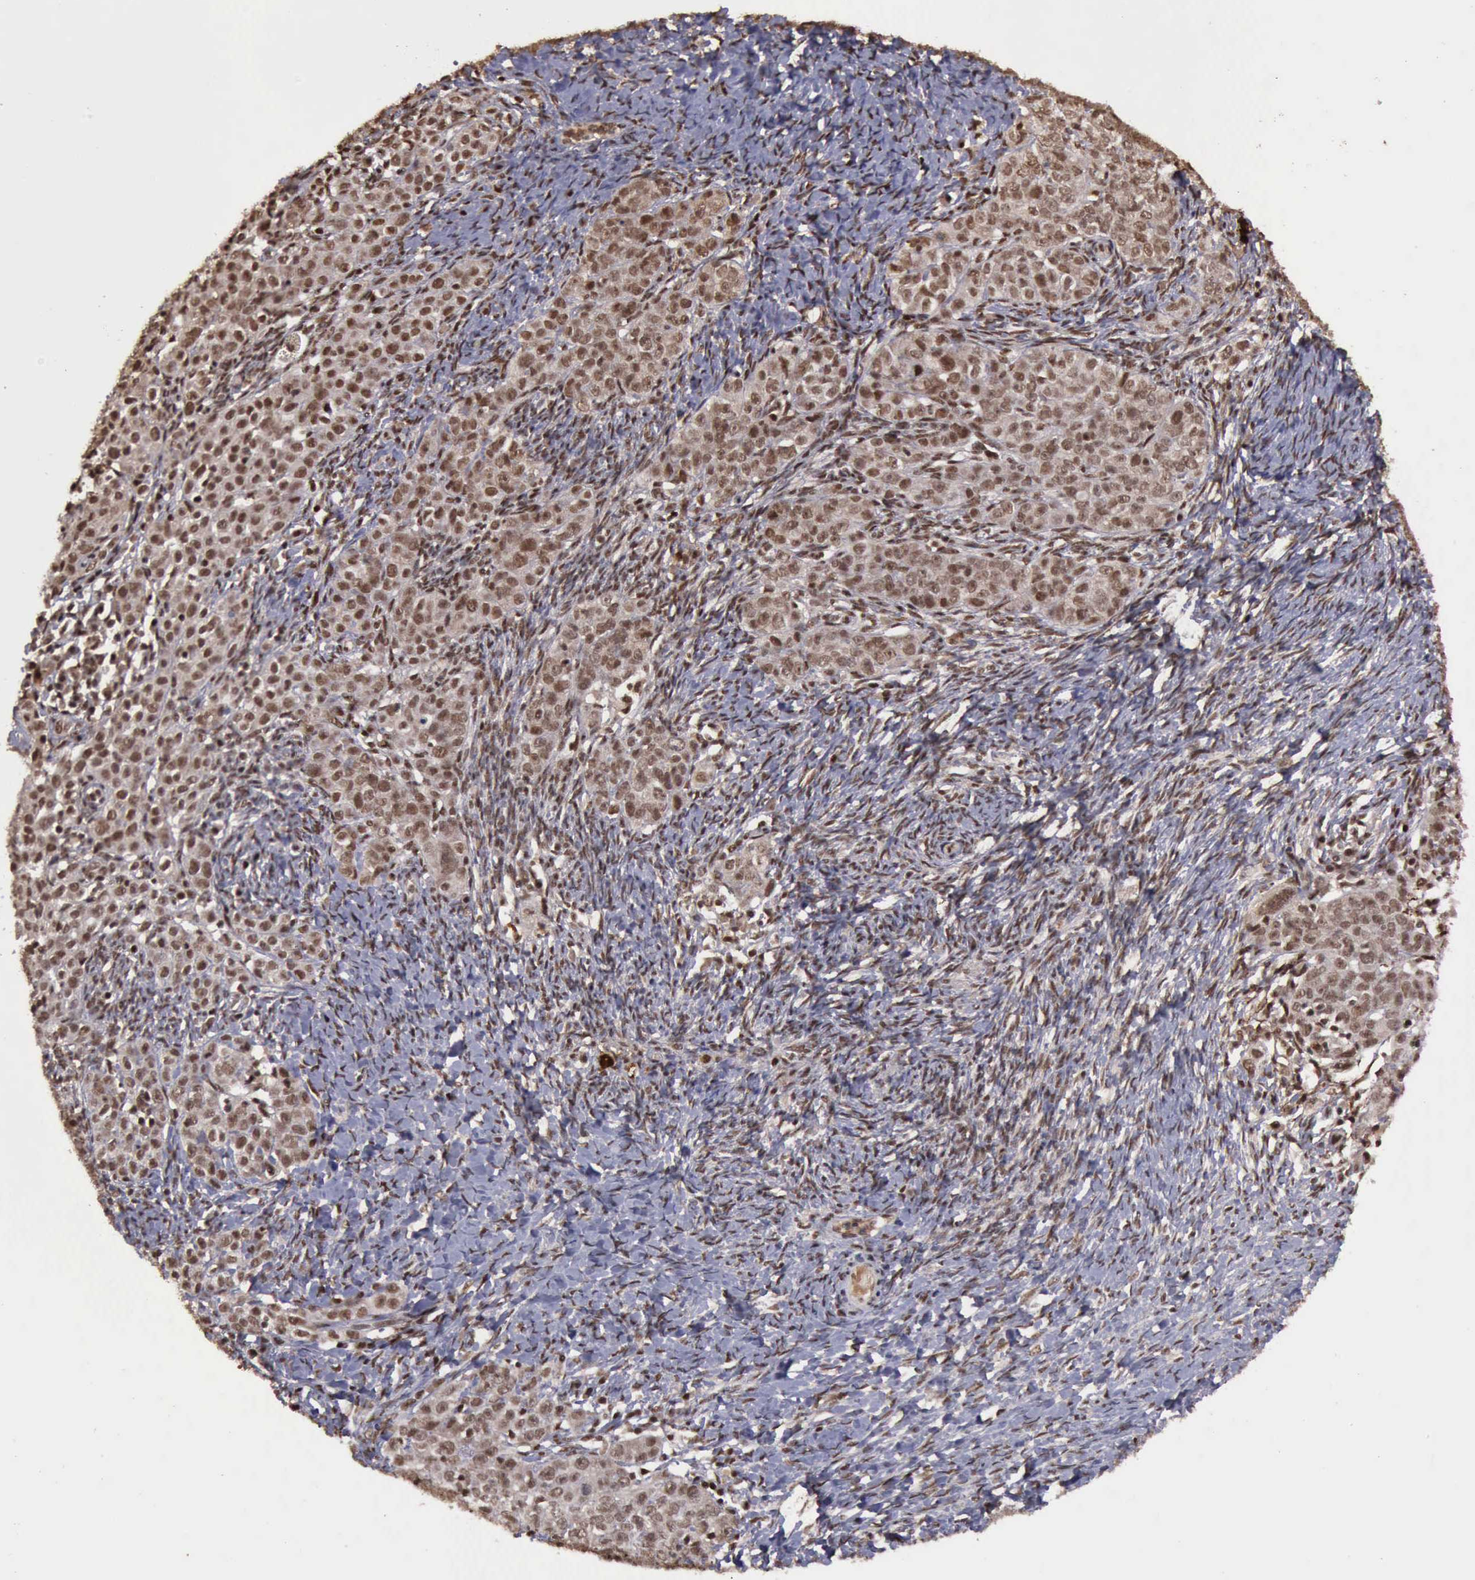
{"staining": {"intensity": "moderate", "quantity": ">75%", "location": "cytoplasmic/membranous,nuclear"}, "tissue": "ovarian cancer", "cell_type": "Tumor cells", "image_type": "cancer", "snomed": [{"axis": "morphology", "description": "Normal tissue, NOS"}, {"axis": "morphology", "description": "Cystadenocarcinoma, serous, NOS"}, {"axis": "topography", "description": "Ovary"}], "caption": "Immunohistochemistry (IHC) (DAB (3,3'-diaminobenzidine)) staining of serous cystadenocarcinoma (ovarian) shows moderate cytoplasmic/membranous and nuclear protein staining in about >75% of tumor cells.", "gene": "TRMT2A", "patient": {"sex": "female", "age": 62}}